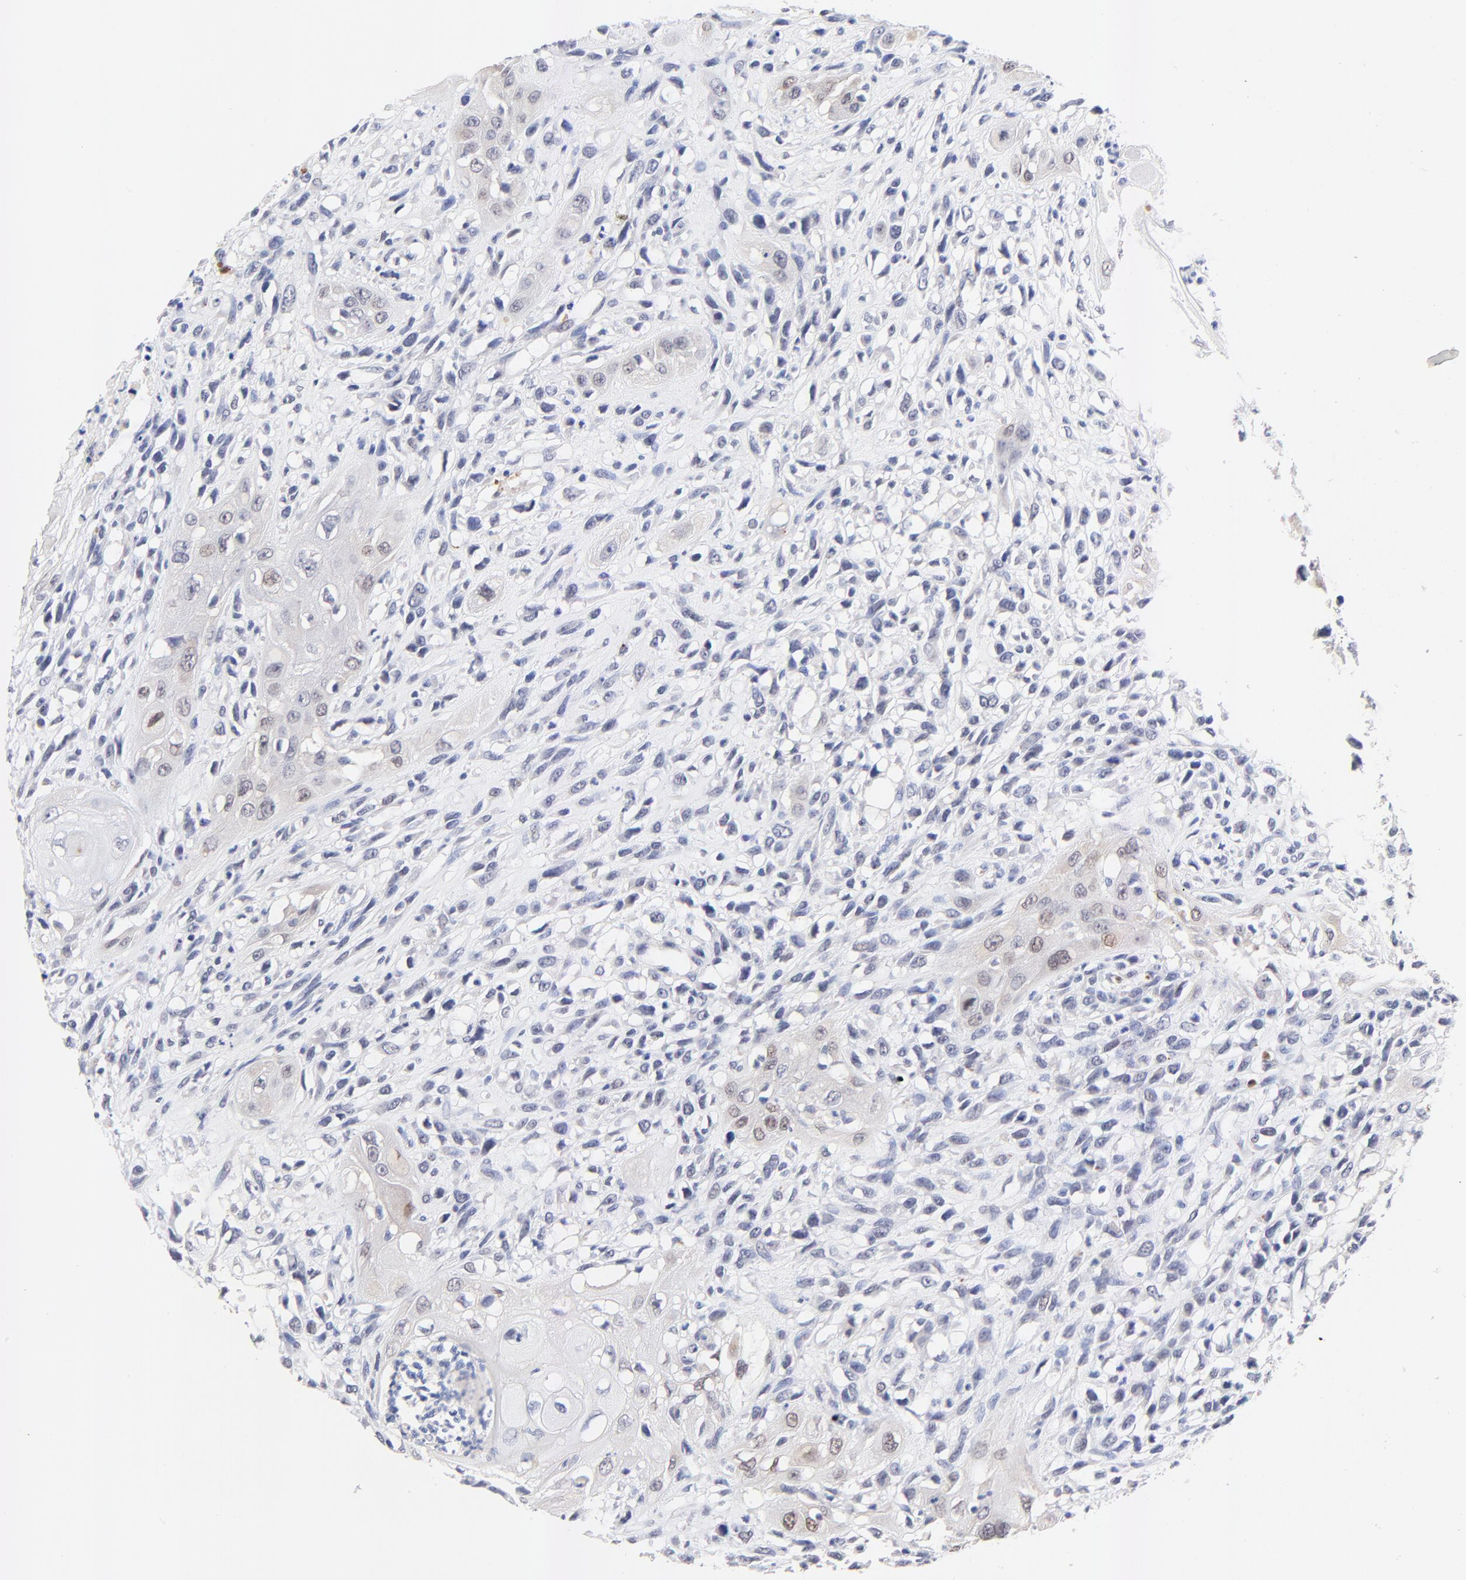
{"staining": {"intensity": "negative", "quantity": "none", "location": "none"}, "tissue": "head and neck cancer", "cell_type": "Tumor cells", "image_type": "cancer", "snomed": [{"axis": "morphology", "description": "Necrosis, NOS"}, {"axis": "morphology", "description": "Neoplasm, malignant, NOS"}, {"axis": "topography", "description": "Salivary gland"}, {"axis": "topography", "description": "Head-Neck"}], "caption": "High magnification brightfield microscopy of head and neck cancer (malignant neoplasm) stained with DAB (brown) and counterstained with hematoxylin (blue): tumor cells show no significant positivity.", "gene": "FAM117B", "patient": {"sex": "male", "age": 43}}